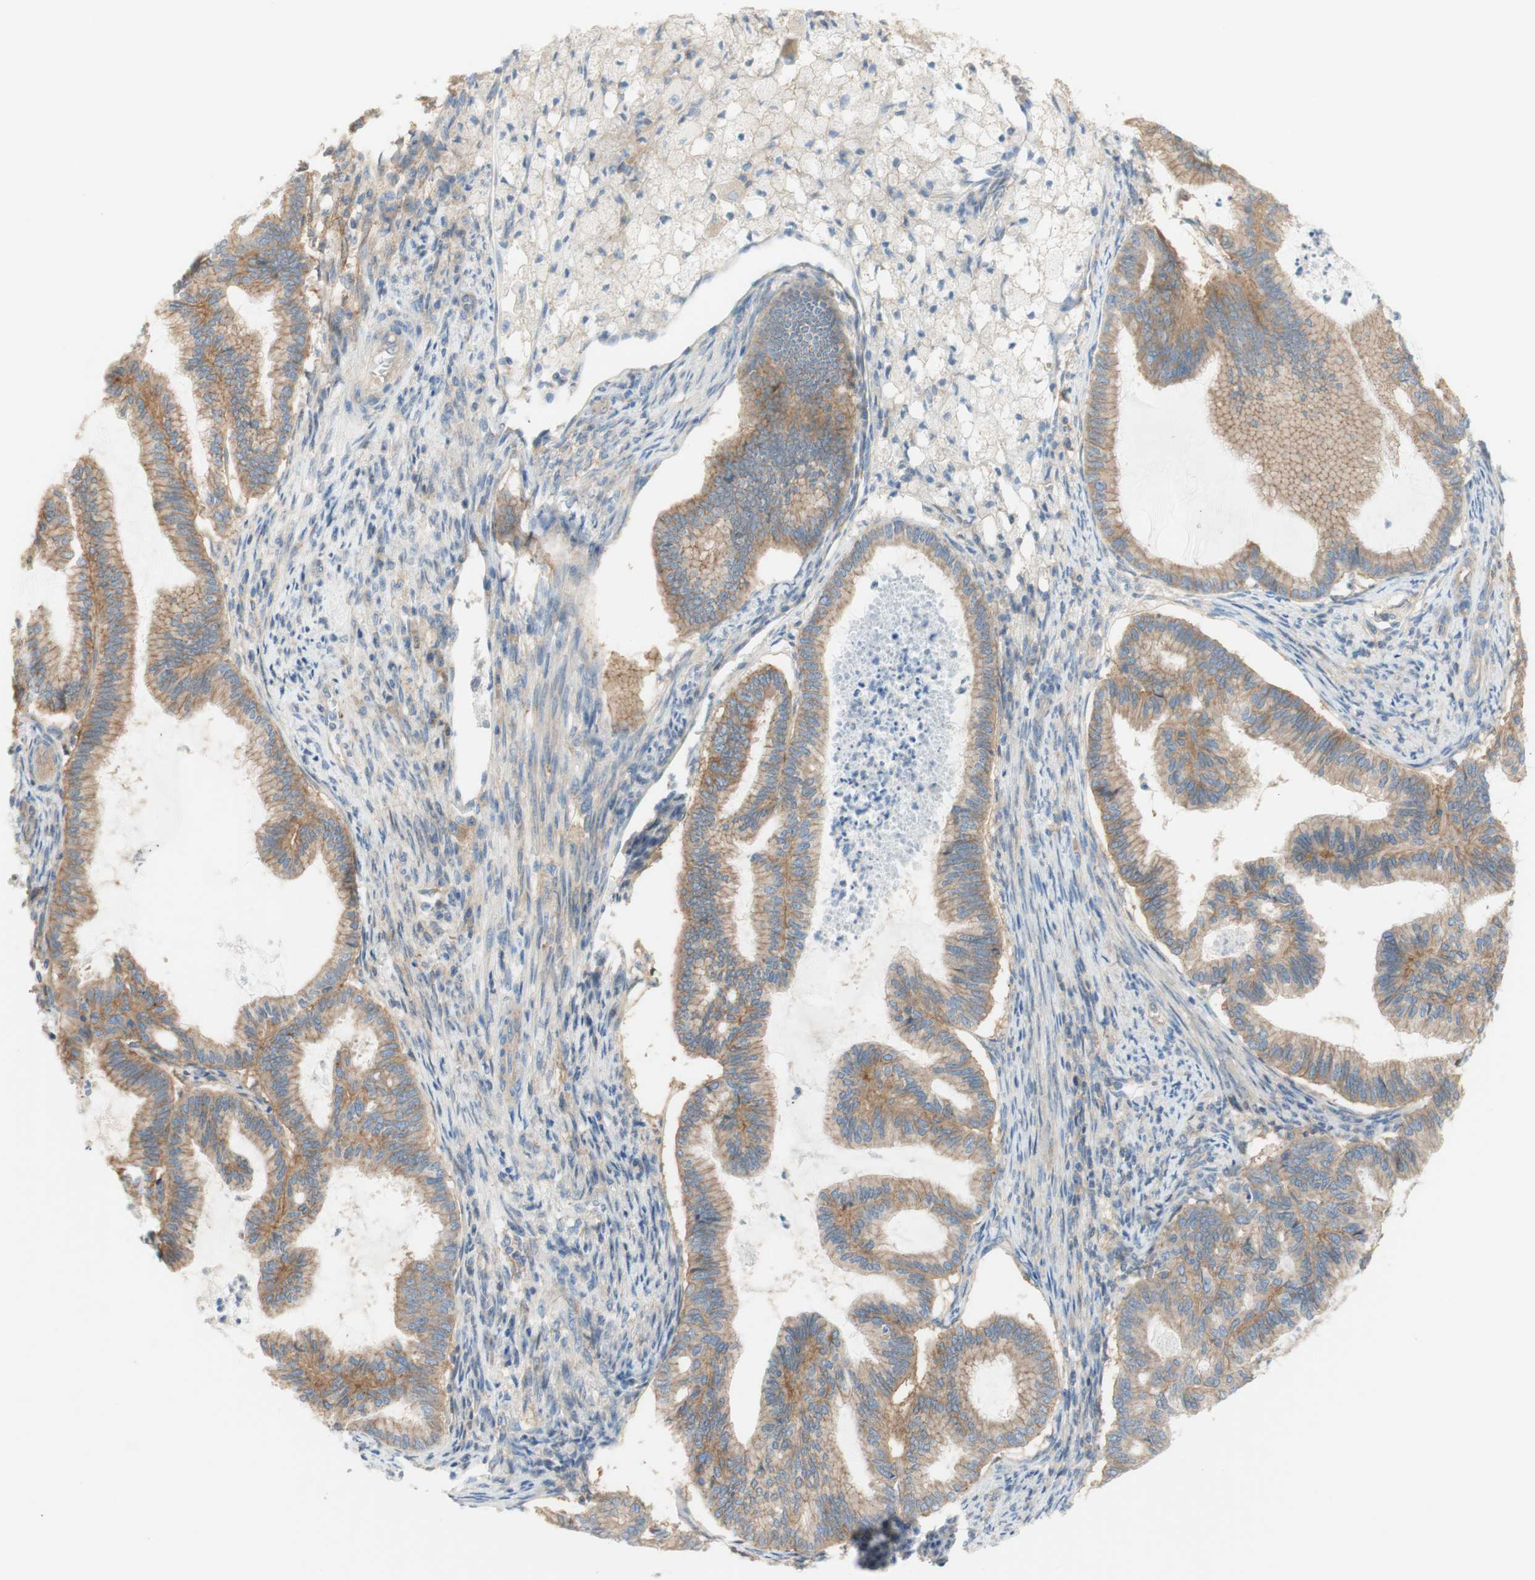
{"staining": {"intensity": "moderate", "quantity": ">75%", "location": "cytoplasmic/membranous"}, "tissue": "cervical cancer", "cell_type": "Tumor cells", "image_type": "cancer", "snomed": [{"axis": "morphology", "description": "Normal tissue, NOS"}, {"axis": "morphology", "description": "Adenocarcinoma, NOS"}, {"axis": "topography", "description": "Cervix"}, {"axis": "topography", "description": "Endometrium"}], "caption": "DAB immunohistochemical staining of cervical cancer exhibits moderate cytoplasmic/membranous protein expression in approximately >75% of tumor cells.", "gene": "ATP2B1", "patient": {"sex": "female", "age": 86}}